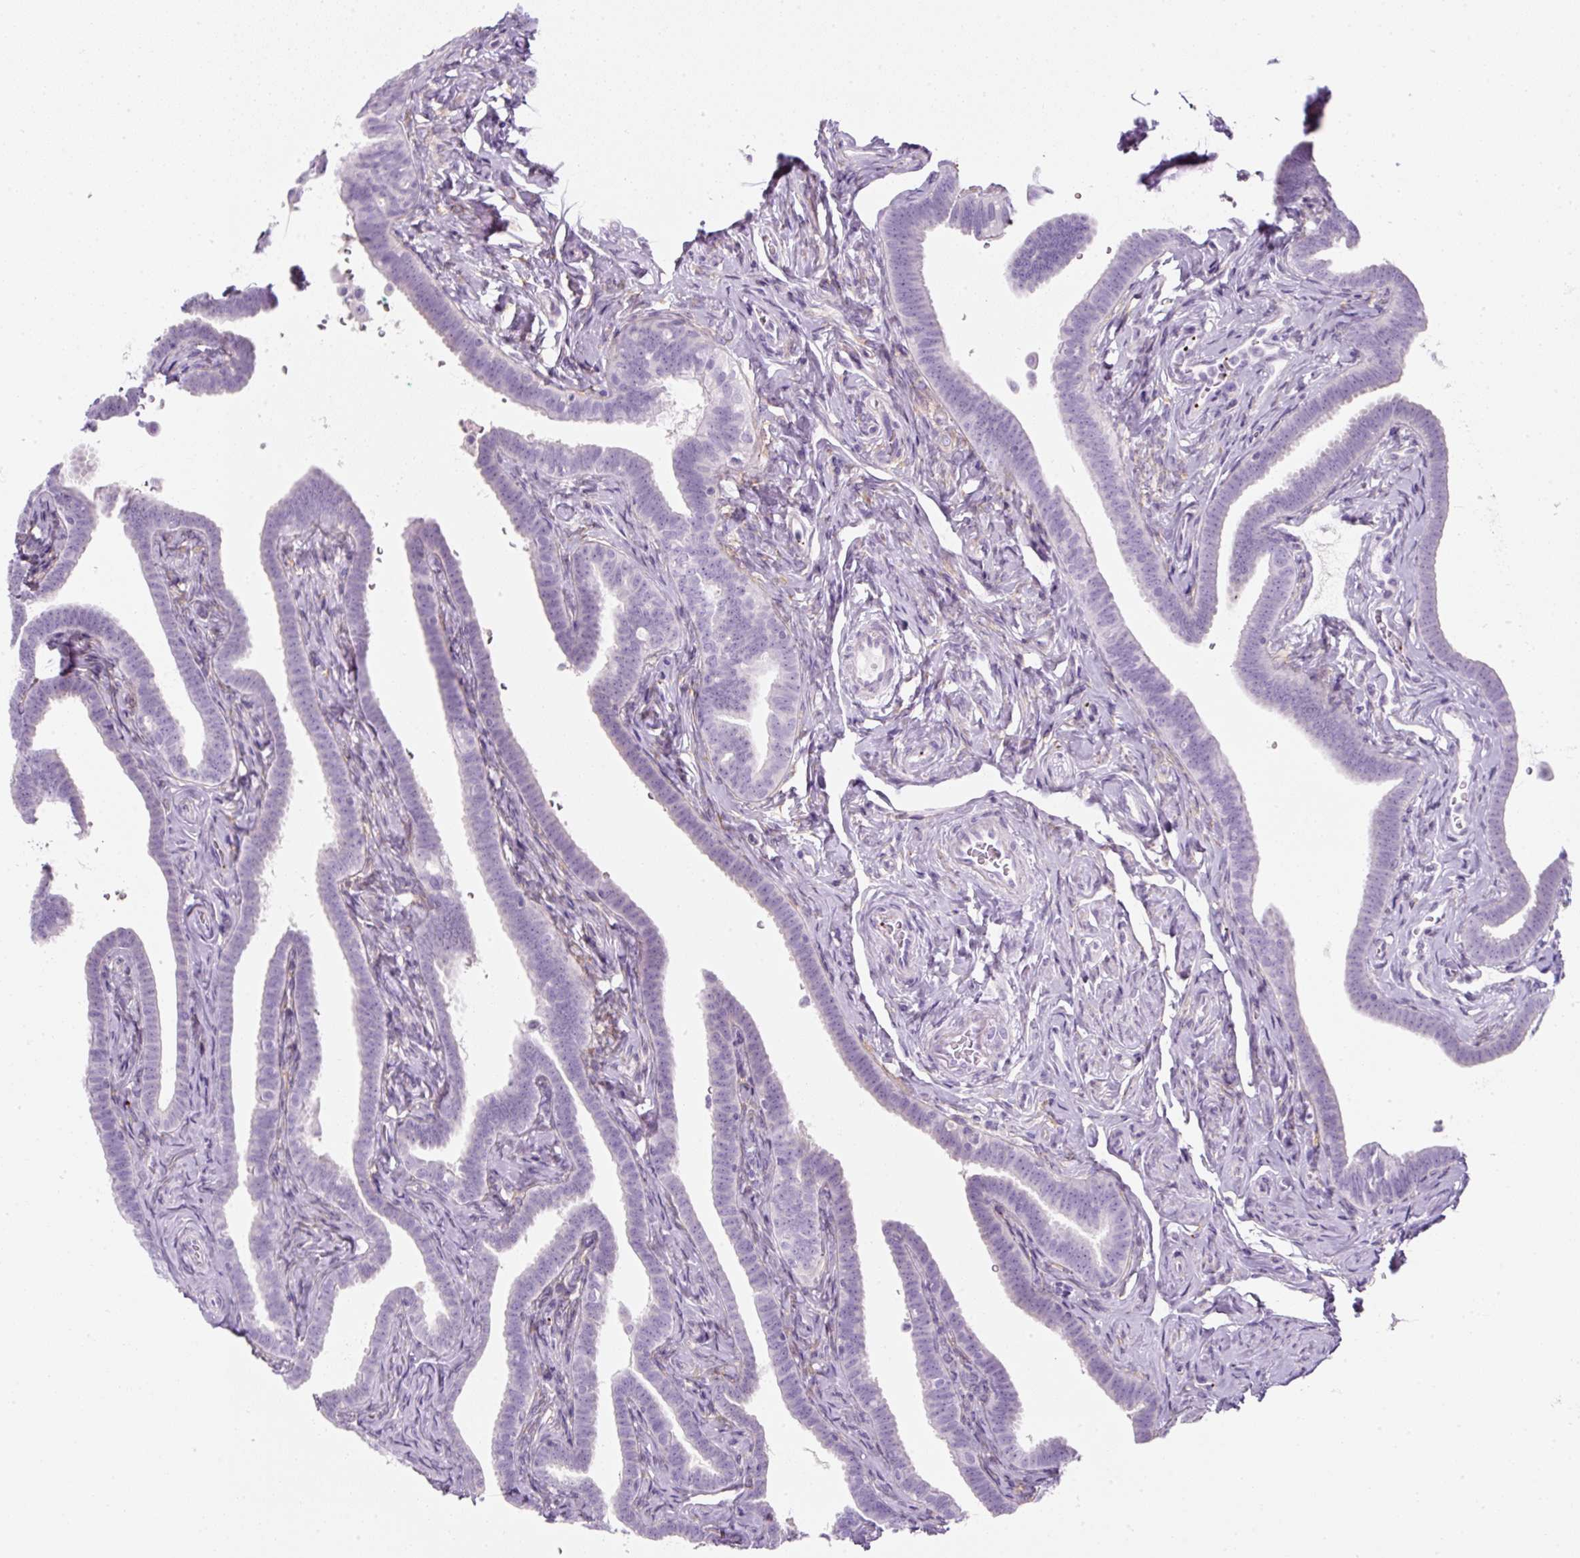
{"staining": {"intensity": "negative", "quantity": "none", "location": "none"}, "tissue": "fallopian tube", "cell_type": "Glandular cells", "image_type": "normal", "snomed": [{"axis": "morphology", "description": "Normal tissue, NOS"}, {"axis": "topography", "description": "Fallopian tube"}], "caption": "Normal fallopian tube was stained to show a protein in brown. There is no significant positivity in glandular cells. Brightfield microscopy of IHC stained with DAB (brown) and hematoxylin (blue), captured at high magnification.", "gene": "ENSG00000288796", "patient": {"sex": "female", "age": 69}}